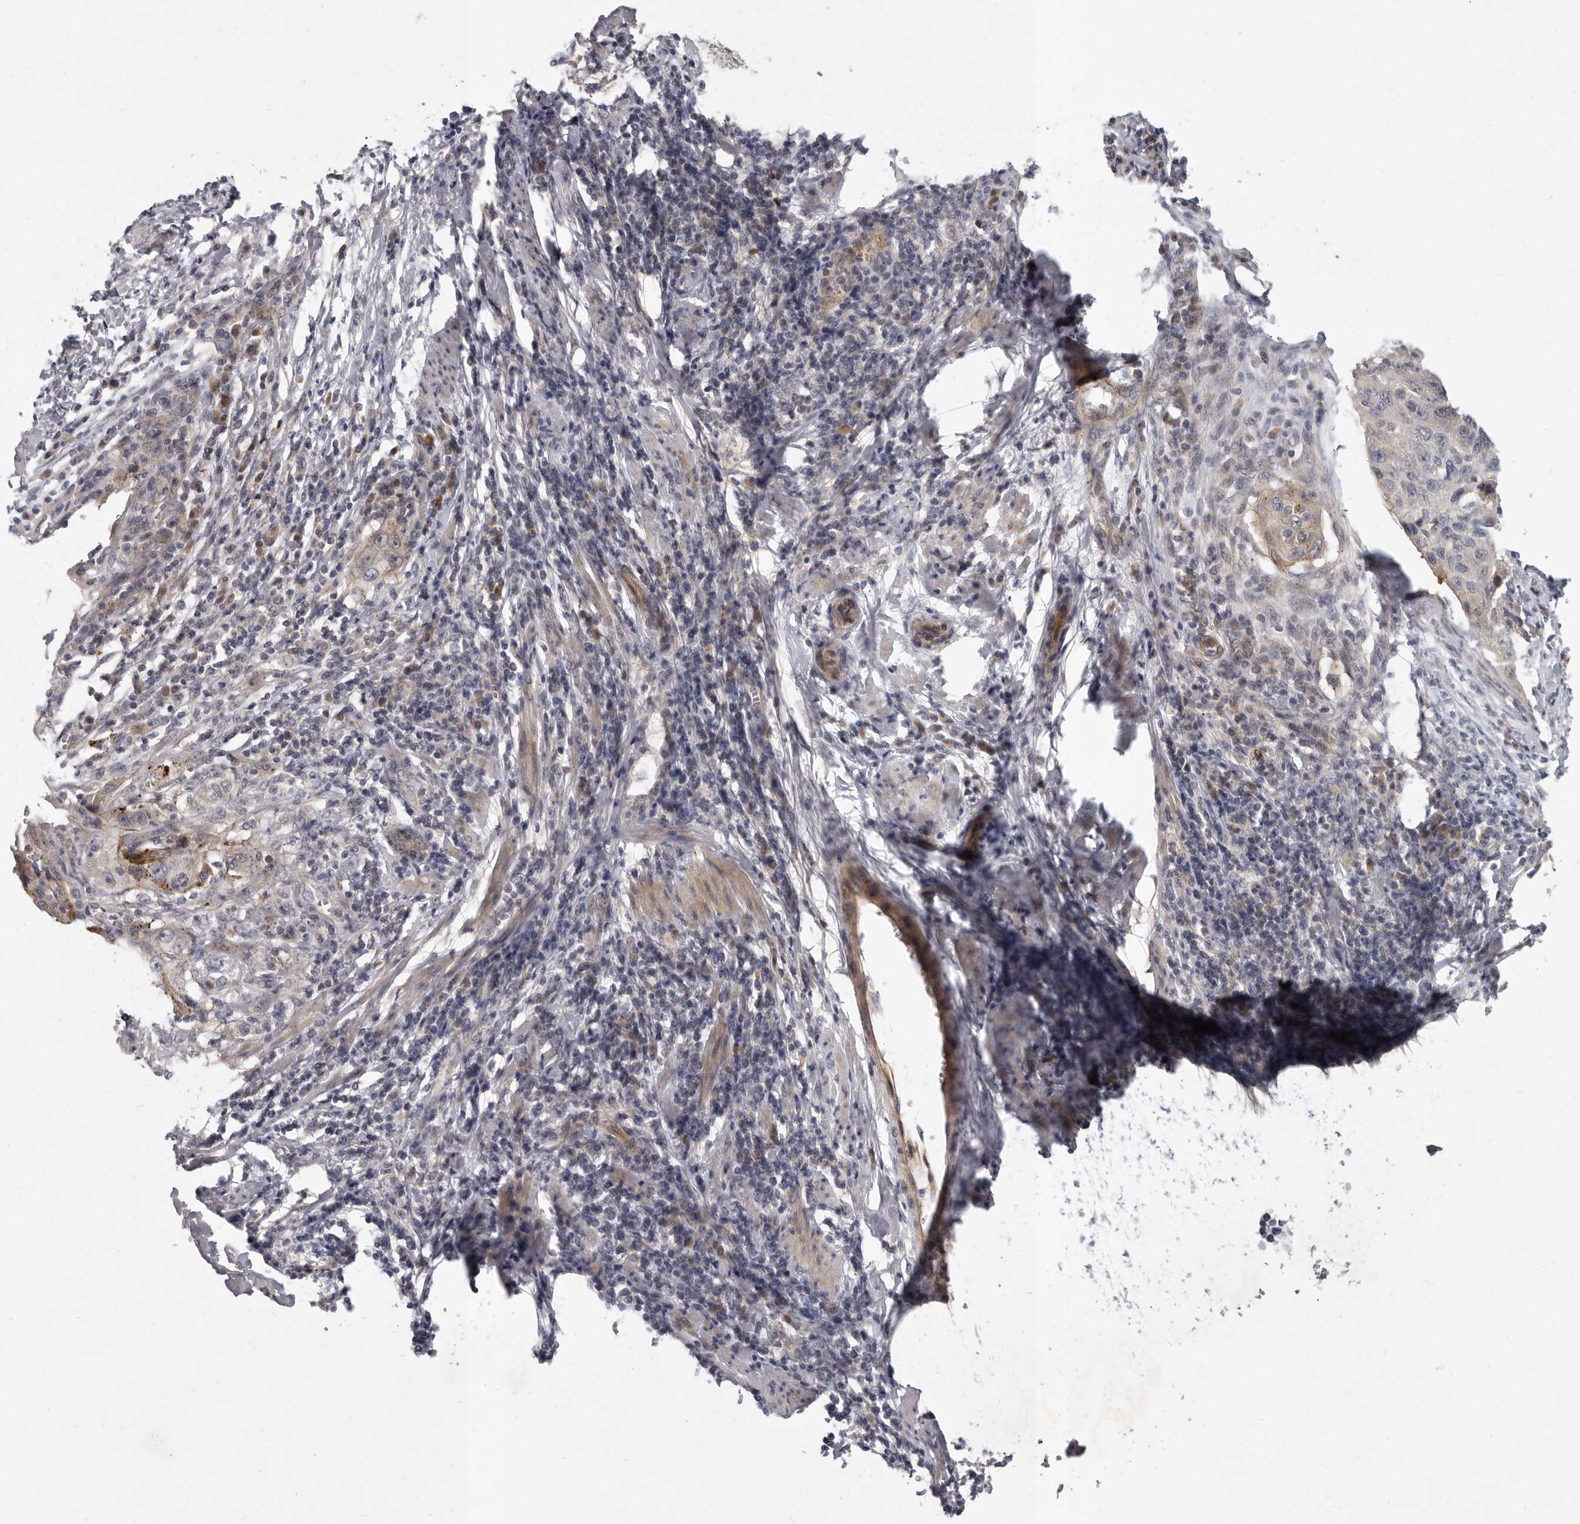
{"staining": {"intensity": "negative", "quantity": "none", "location": "none"}, "tissue": "cervical cancer", "cell_type": "Tumor cells", "image_type": "cancer", "snomed": [{"axis": "morphology", "description": "Squamous cell carcinoma, NOS"}, {"axis": "topography", "description": "Cervix"}], "caption": "High power microscopy photomicrograph of an immunohistochemistry histopathology image of squamous cell carcinoma (cervical), revealing no significant expression in tumor cells.", "gene": "SLC22A1", "patient": {"sex": "female", "age": 53}}